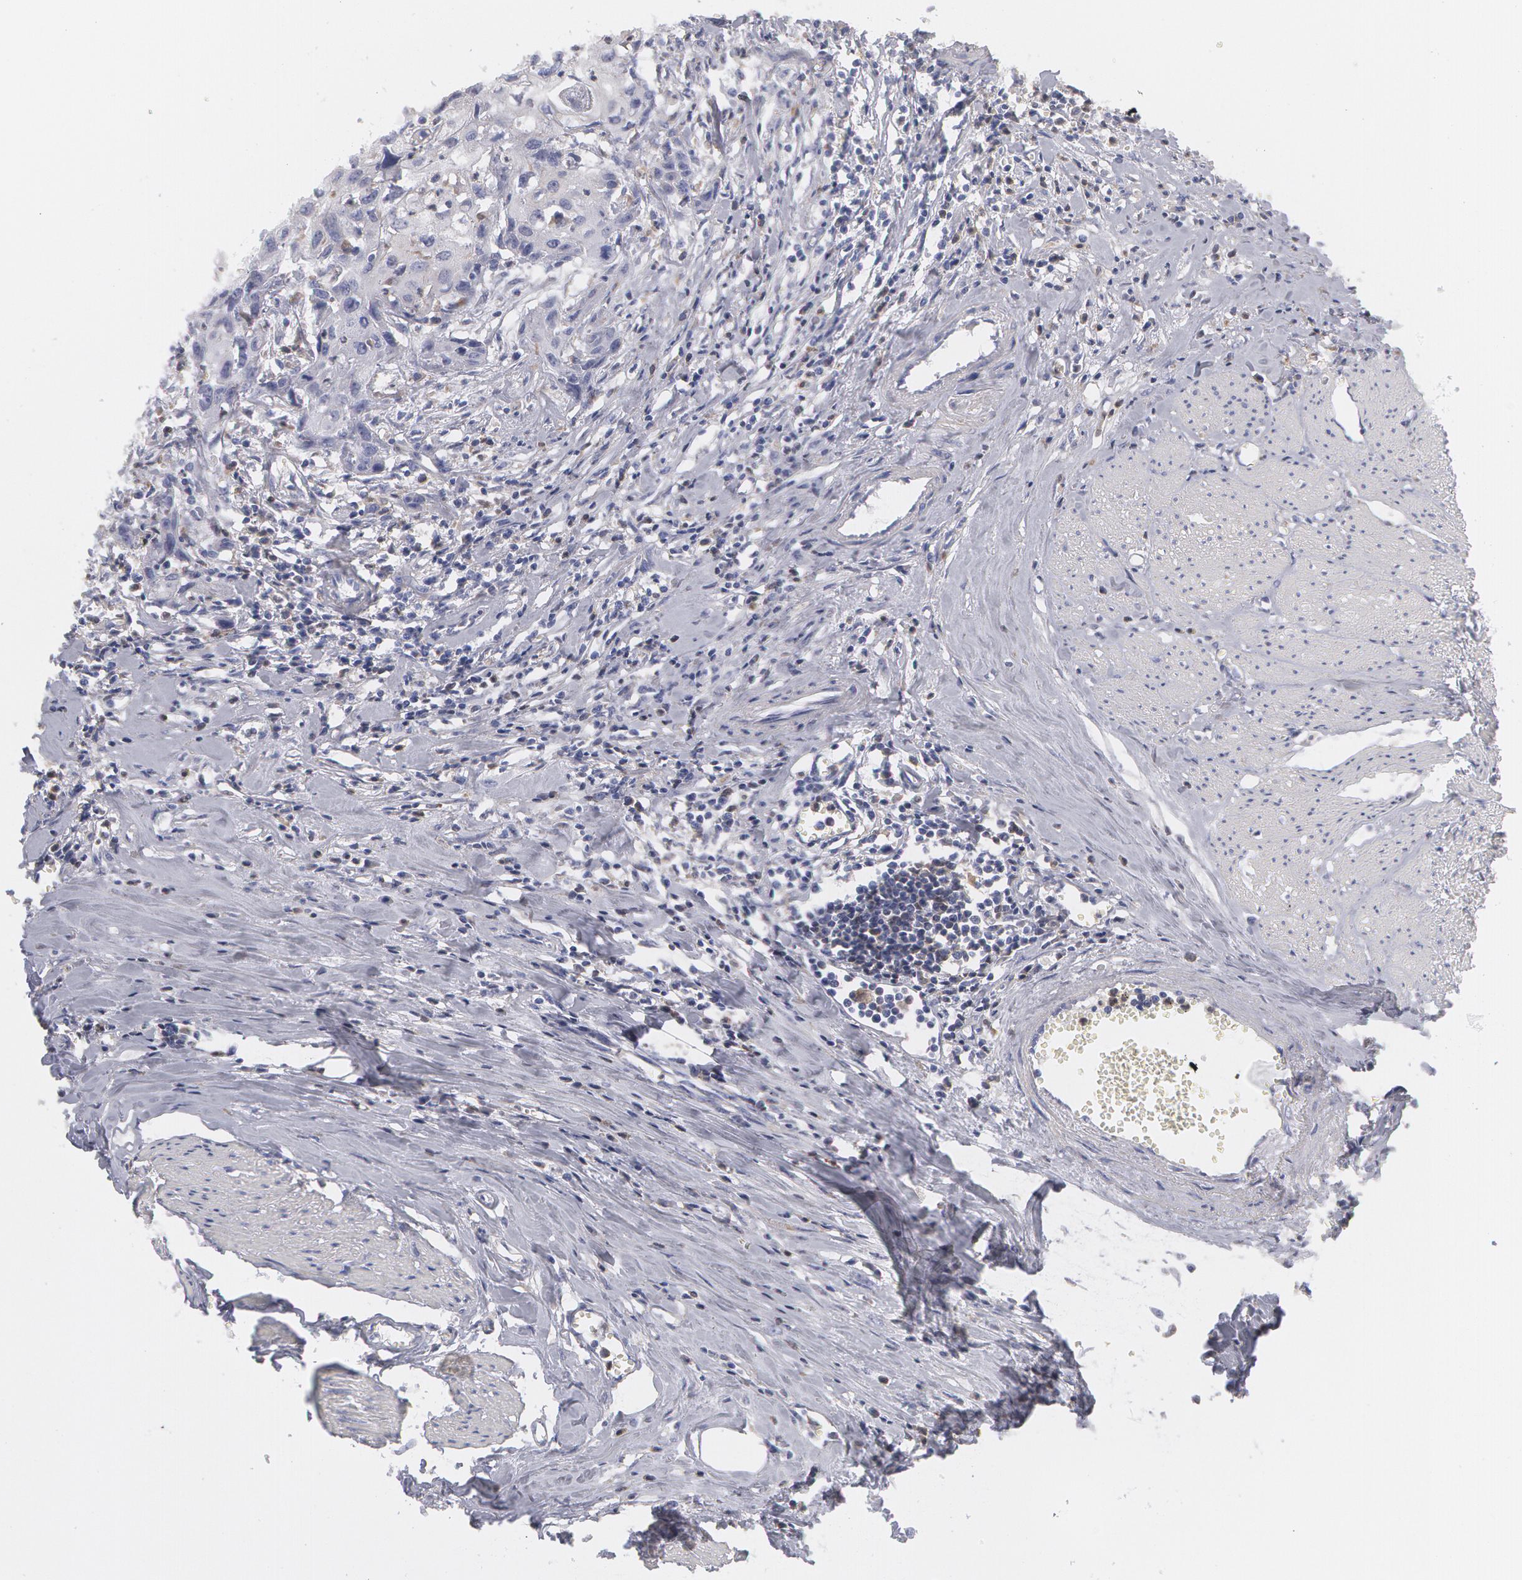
{"staining": {"intensity": "negative", "quantity": "none", "location": "none"}, "tissue": "urothelial cancer", "cell_type": "Tumor cells", "image_type": "cancer", "snomed": [{"axis": "morphology", "description": "Urothelial carcinoma, High grade"}, {"axis": "topography", "description": "Urinary bladder"}], "caption": "The immunohistochemistry (IHC) image has no significant positivity in tumor cells of urothelial cancer tissue.", "gene": "SYK", "patient": {"sex": "male", "age": 54}}